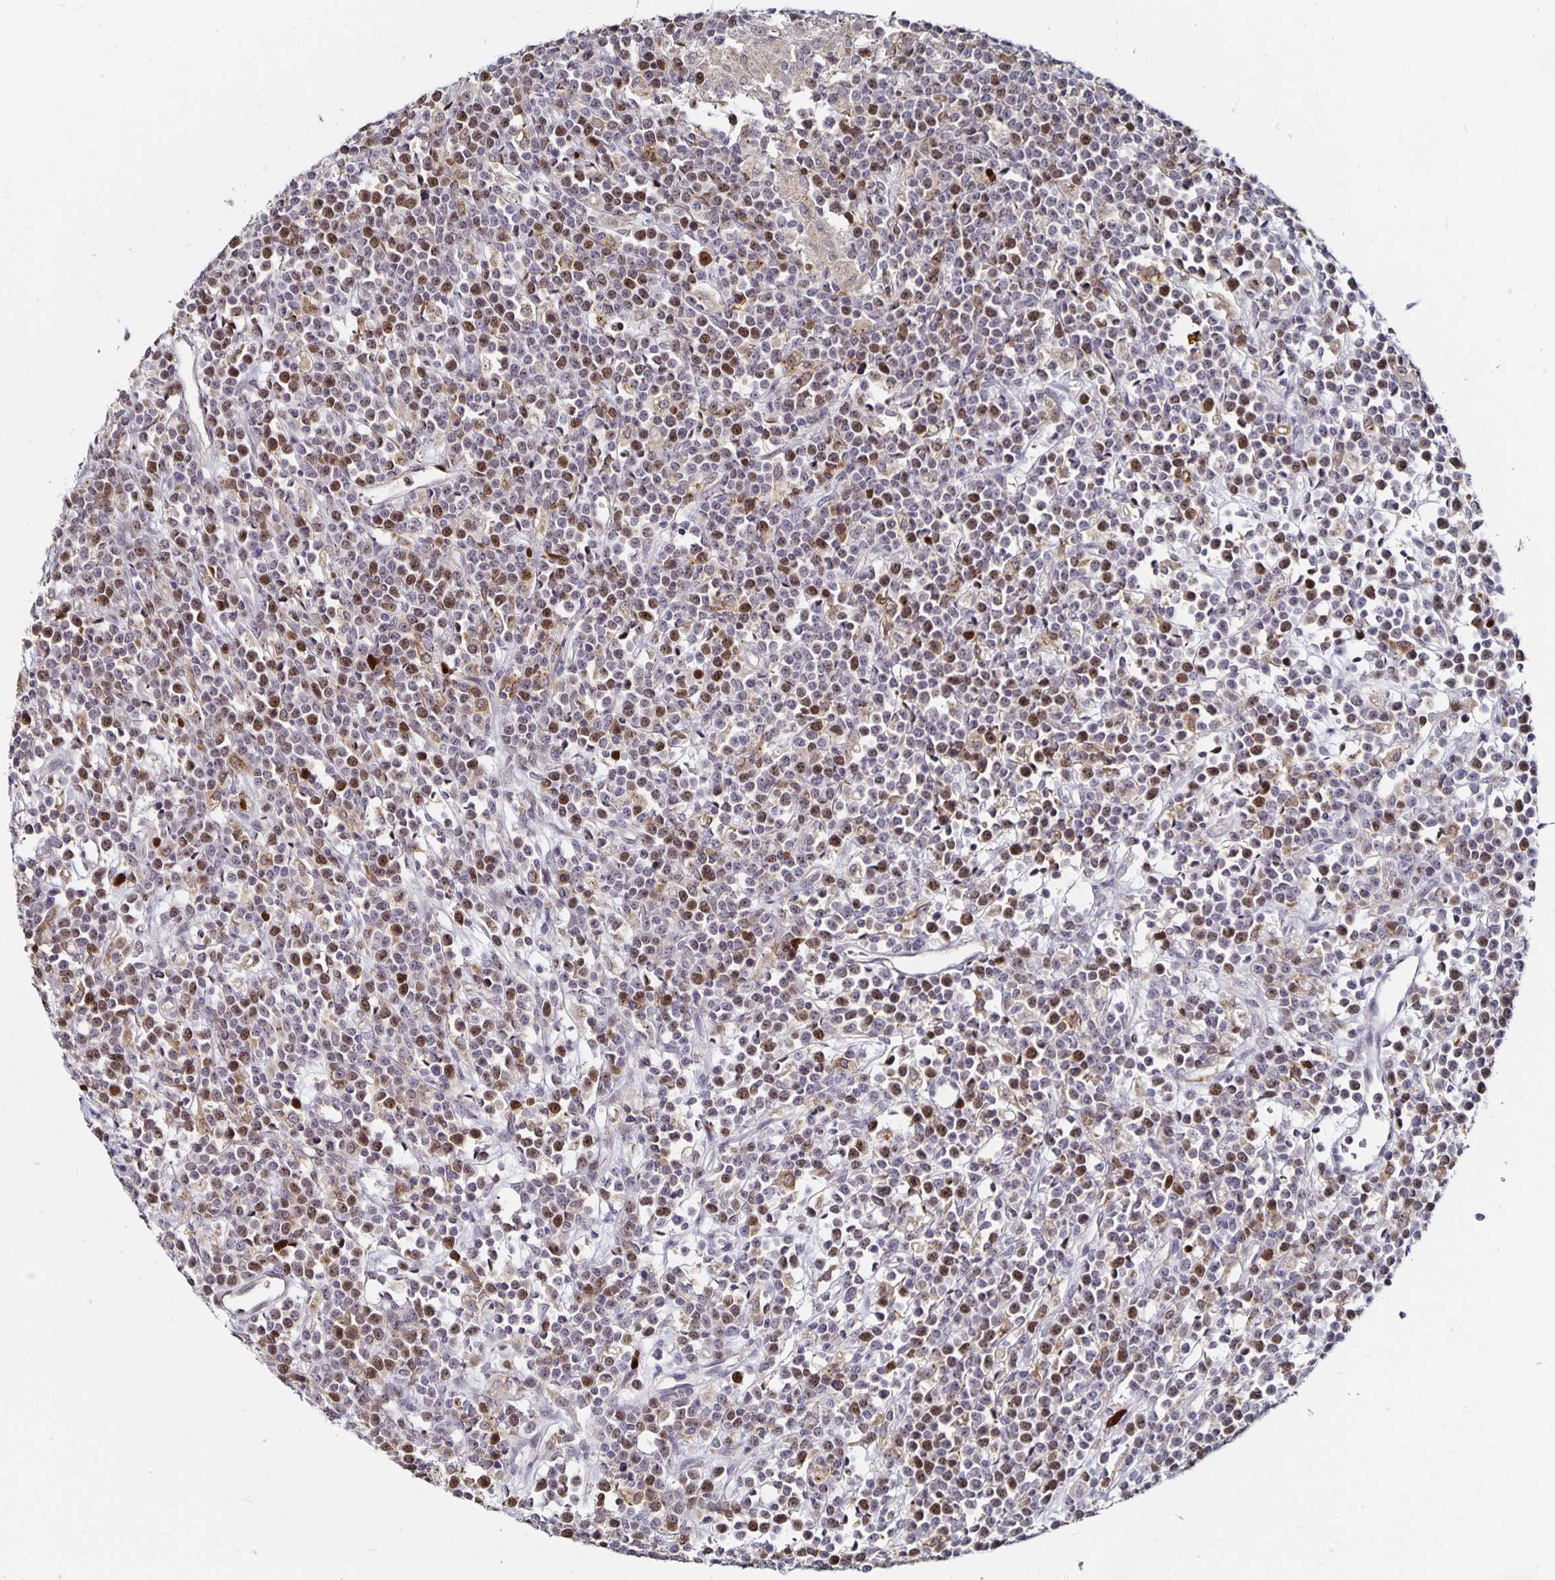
{"staining": {"intensity": "moderate", "quantity": "<25%", "location": "nuclear"}, "tissue": "lymphoma", "cell_type": "Tumor cells", "image_type": "cancer", "snomed": [{"axis": "morphology", "description": "Malignant lymphoma, non-Hodgkin's type, High grade"}, {"axis": "topography", "description": "Ovary"}], "caption": "Moderate nuclear expression is present in about <25% of tumor cells in lymphoma.", "gene": "ANLN", "patient": {"sex": "female", "age": 56}}